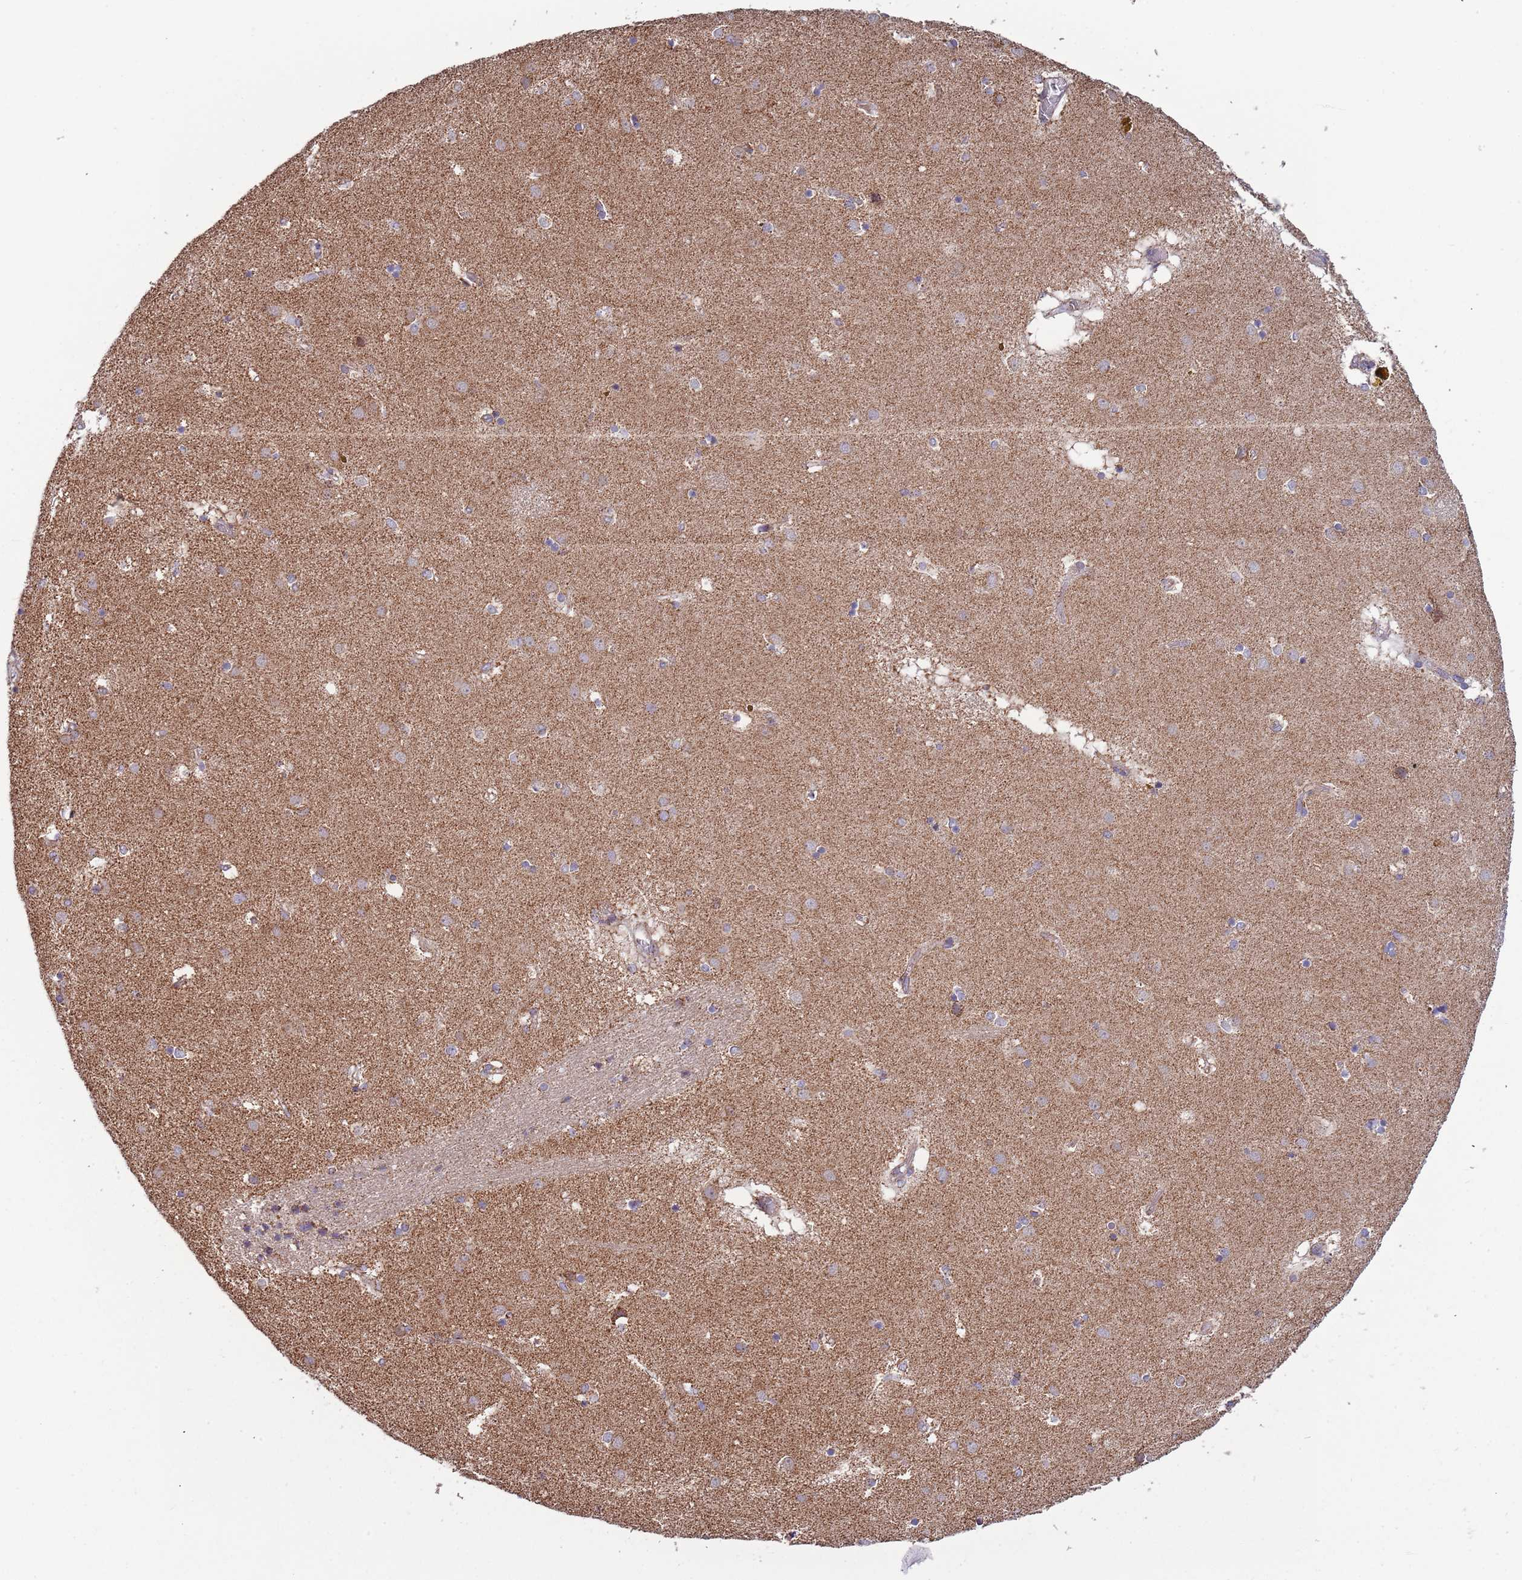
{"staining": {"intensity": "weak", "quantity": "25%-75%", "location": "cytoplasmic/membranous"}, "tissue": "caudate", "cell_type": "Glial cells", "image_type": "normal", "snomed": [{"axis": "morphology", "description": "Normal tissue, NOS"}, {"axis": "topography", "description": "Lateral ventricle wall"}], "caption": "The photomicrograph shows immunohistochemical staining of benign caudate. There is weak cytoplasmic/membranous staining is identified in approximately 25%-75% of glial cells.", "gene": "VPS16", "patient": {"sex": "male", "age": 70}}